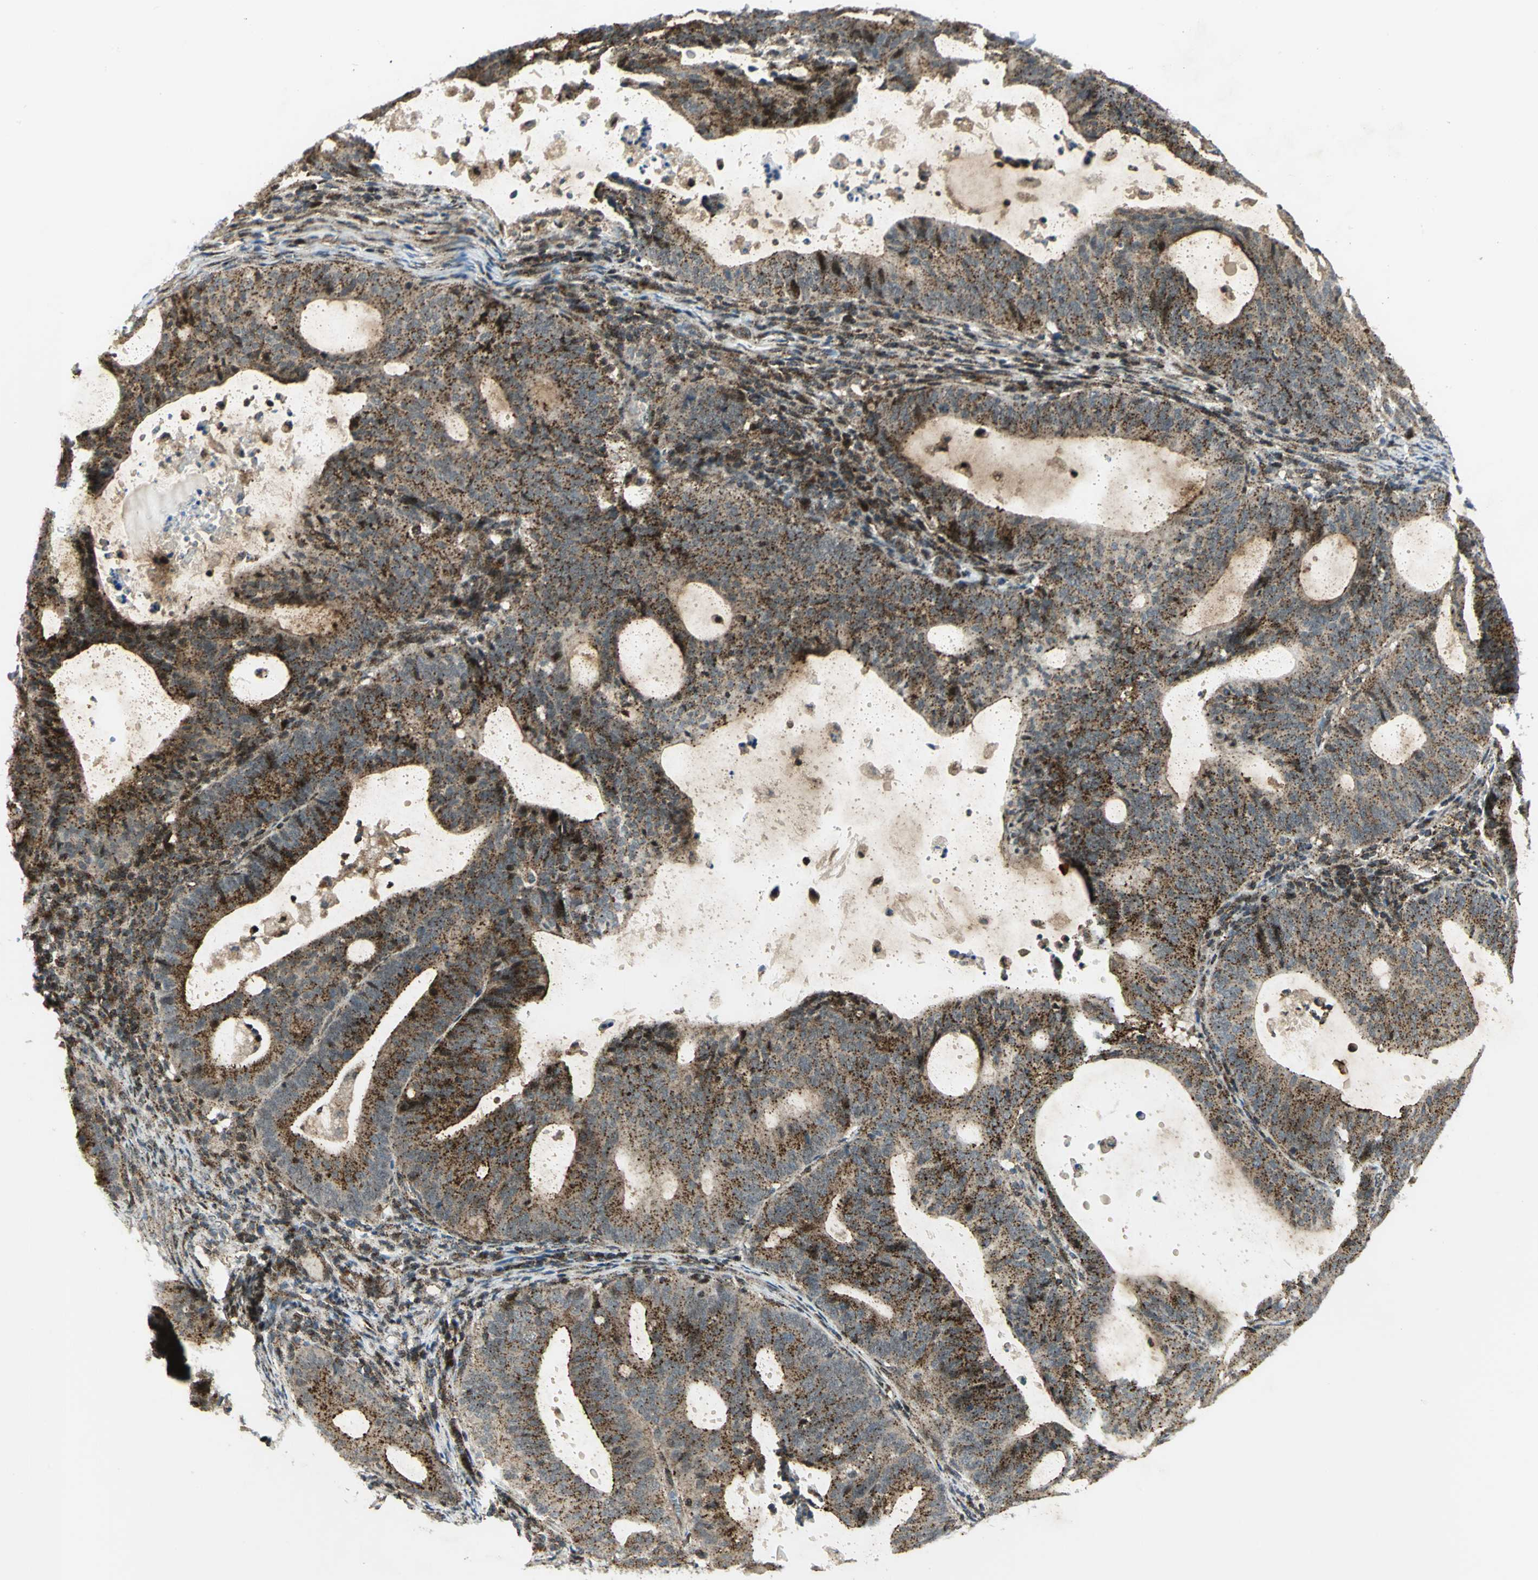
{"staining": {"intensity": "strong", "quantity": ">75%", "location": "cytoplasmic/membranous"}, "tissue": "endometrial cancer", "cell_type": "Tumor cells", "image_type": "cancer", "snomed": [{"axis": "morphology", "description": "Adenocarcinoma, NOS"}, {"axis": "topography", "description": "Uterus"}], "caption": "DAB immunohistochemical staining of endometrial cancer displays strong cytoplasmic/membranous protein positivity in about >75% of tumor cells. (DAB = brown stain, brightfield microscopy at high magnification).", "gene": "ATP6V1A", "patient": {"sex": "female", "age": 83}}